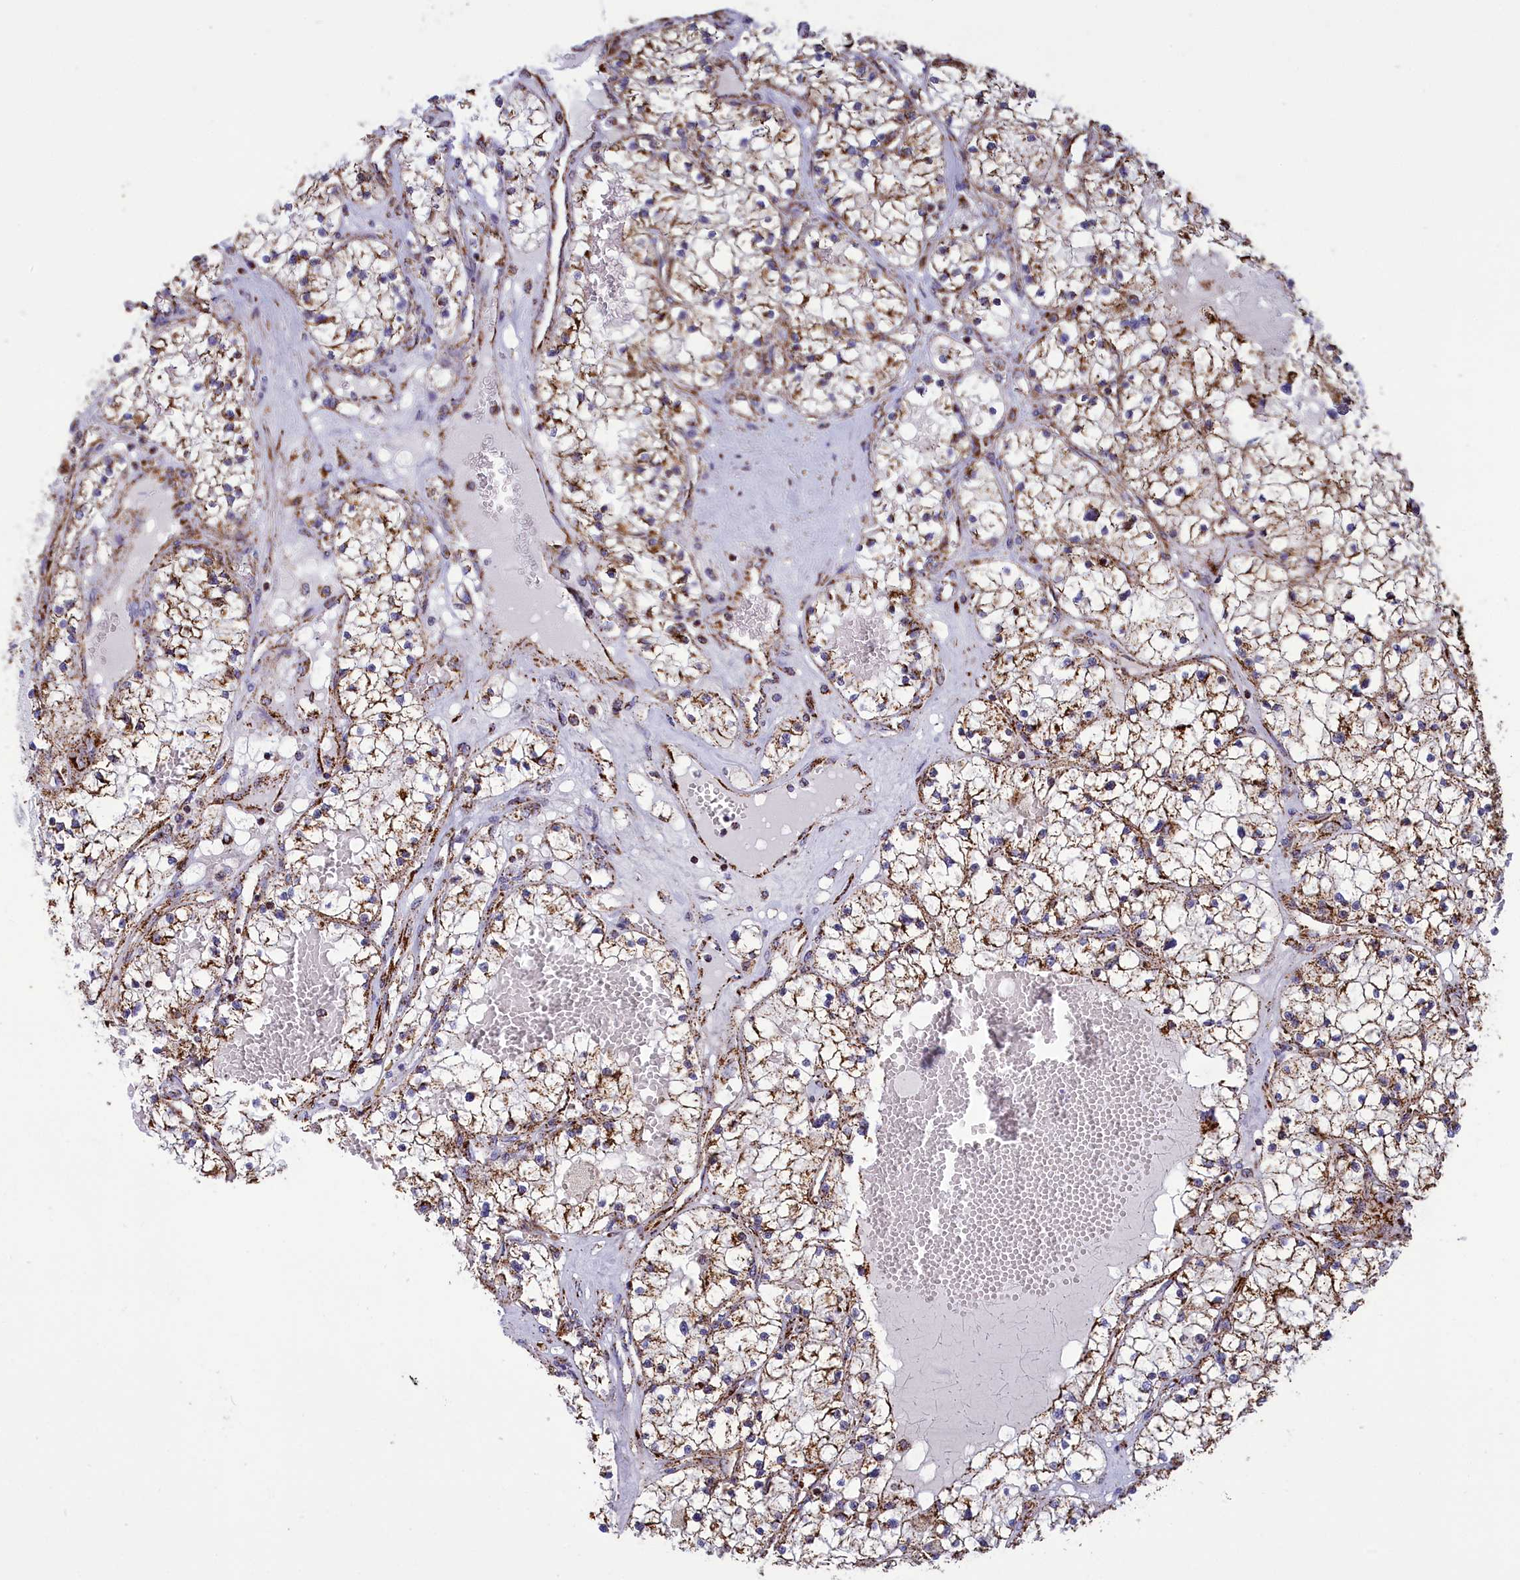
{"staining": {"intensity": "moderate", "quantity": ">75%", "location": "cytoplasmic/membranous"}, "tissue": "renal cancer", "cell_type": "Tumor cells", "image_type": "cancer", "snomed": [{"axis": "morphology", "description": "Normal tissue, NOS"}, {"axis": "morphology", "description": "Adenocarcinoma, NOS"}, {"axis": "topography", "description": "Kidney"}], "caption": "Immunohistochemical staining of human renal adenocarcinoma displays moderate cytoplasmic/membranous protein expression in approximately >75% of tumor cells.", "gene": "ISOC2", "patient": {"sex": "male", "age": 68}}